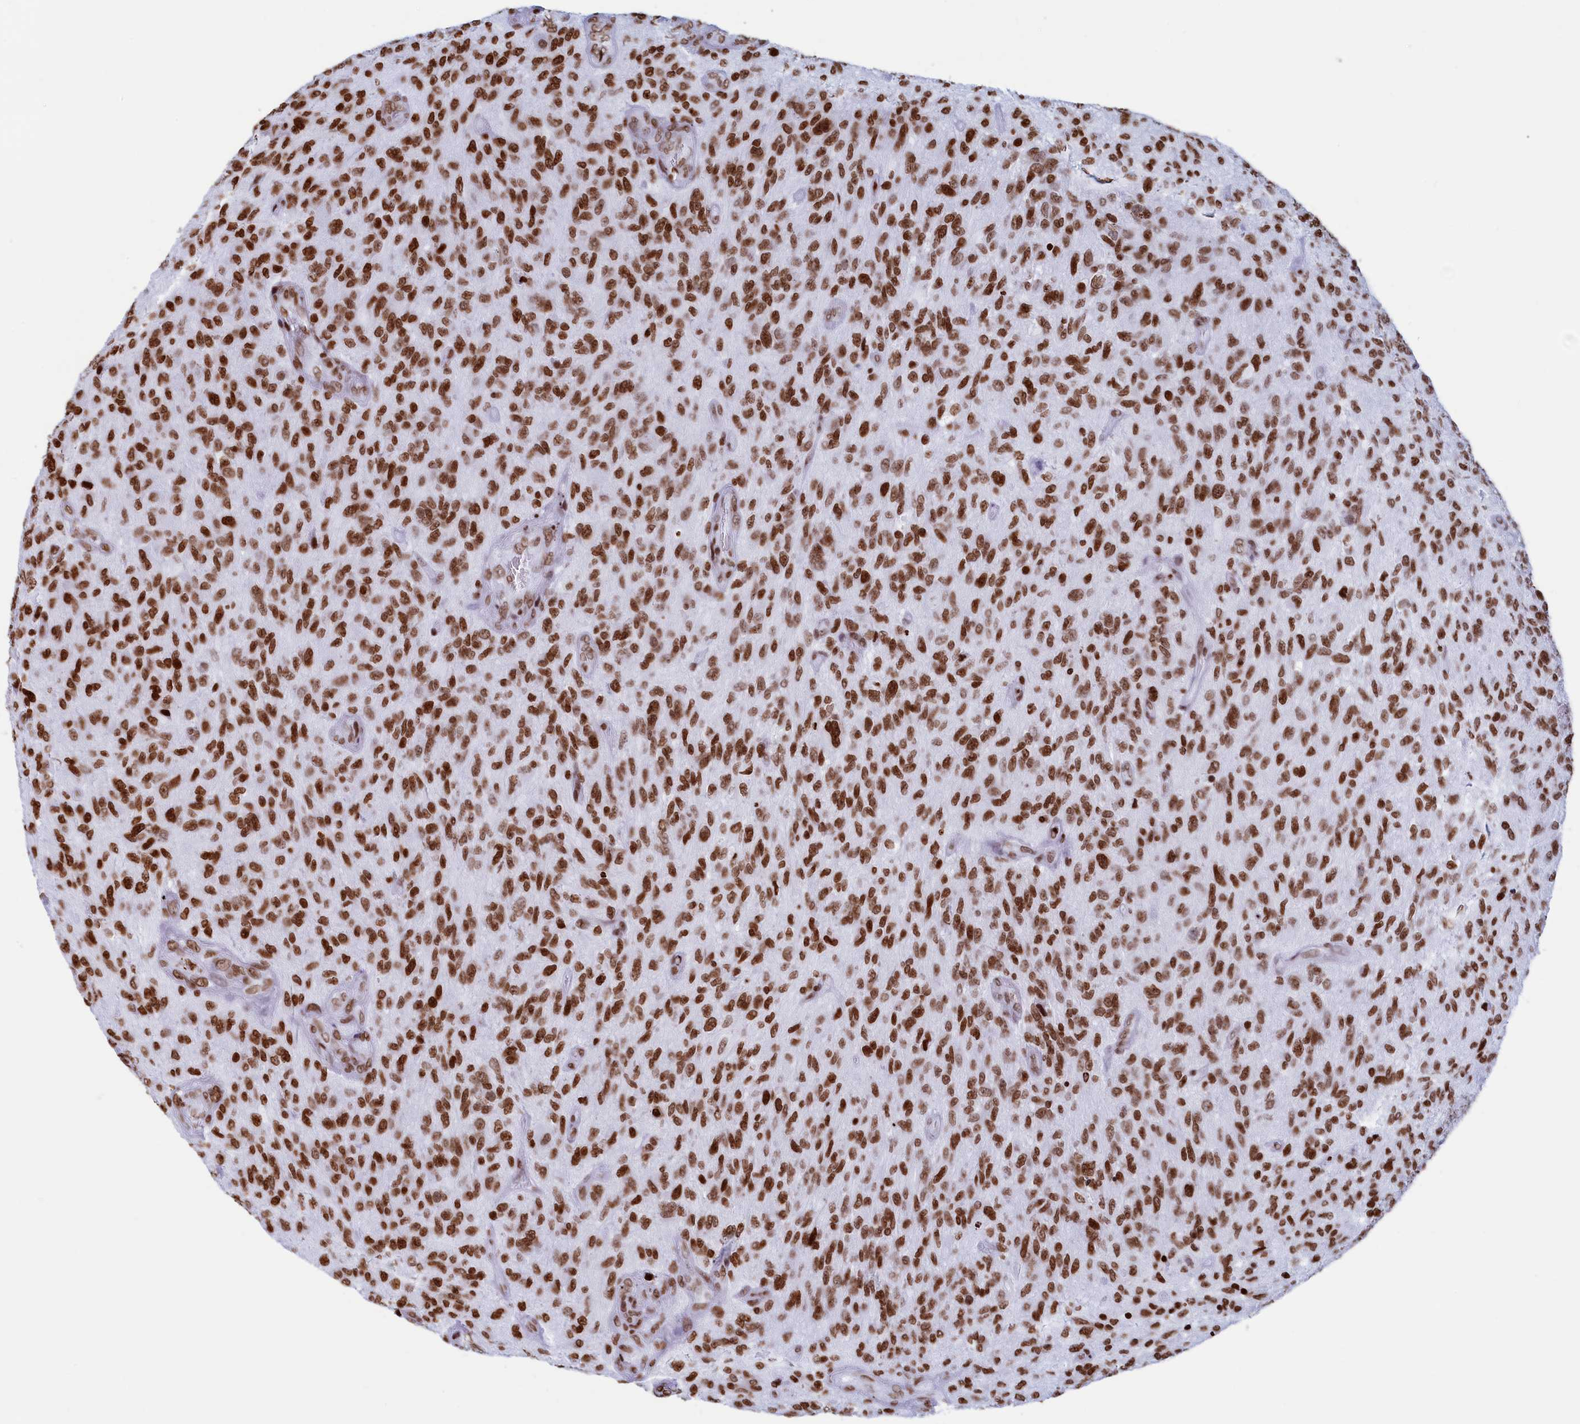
{"staining": {"intensity": "strong", "quantity": ">75%", "location": "nuclear"}, "tissue": "glioma", "cell_type": "Tumor cells", "image_type": "cancer", "snomed": [{"axis": "morphology", "description": "Glioma, malignant, High grade"}, {"axis": "topography", "description": "Brain"}], "caption": "Protein analysis of glioma tissue reveals strong nuclear positivity in approximately >75% of tumor cells.", "gene": "APOBEC3A", "patient": {"sex": "male", "age": 47}}